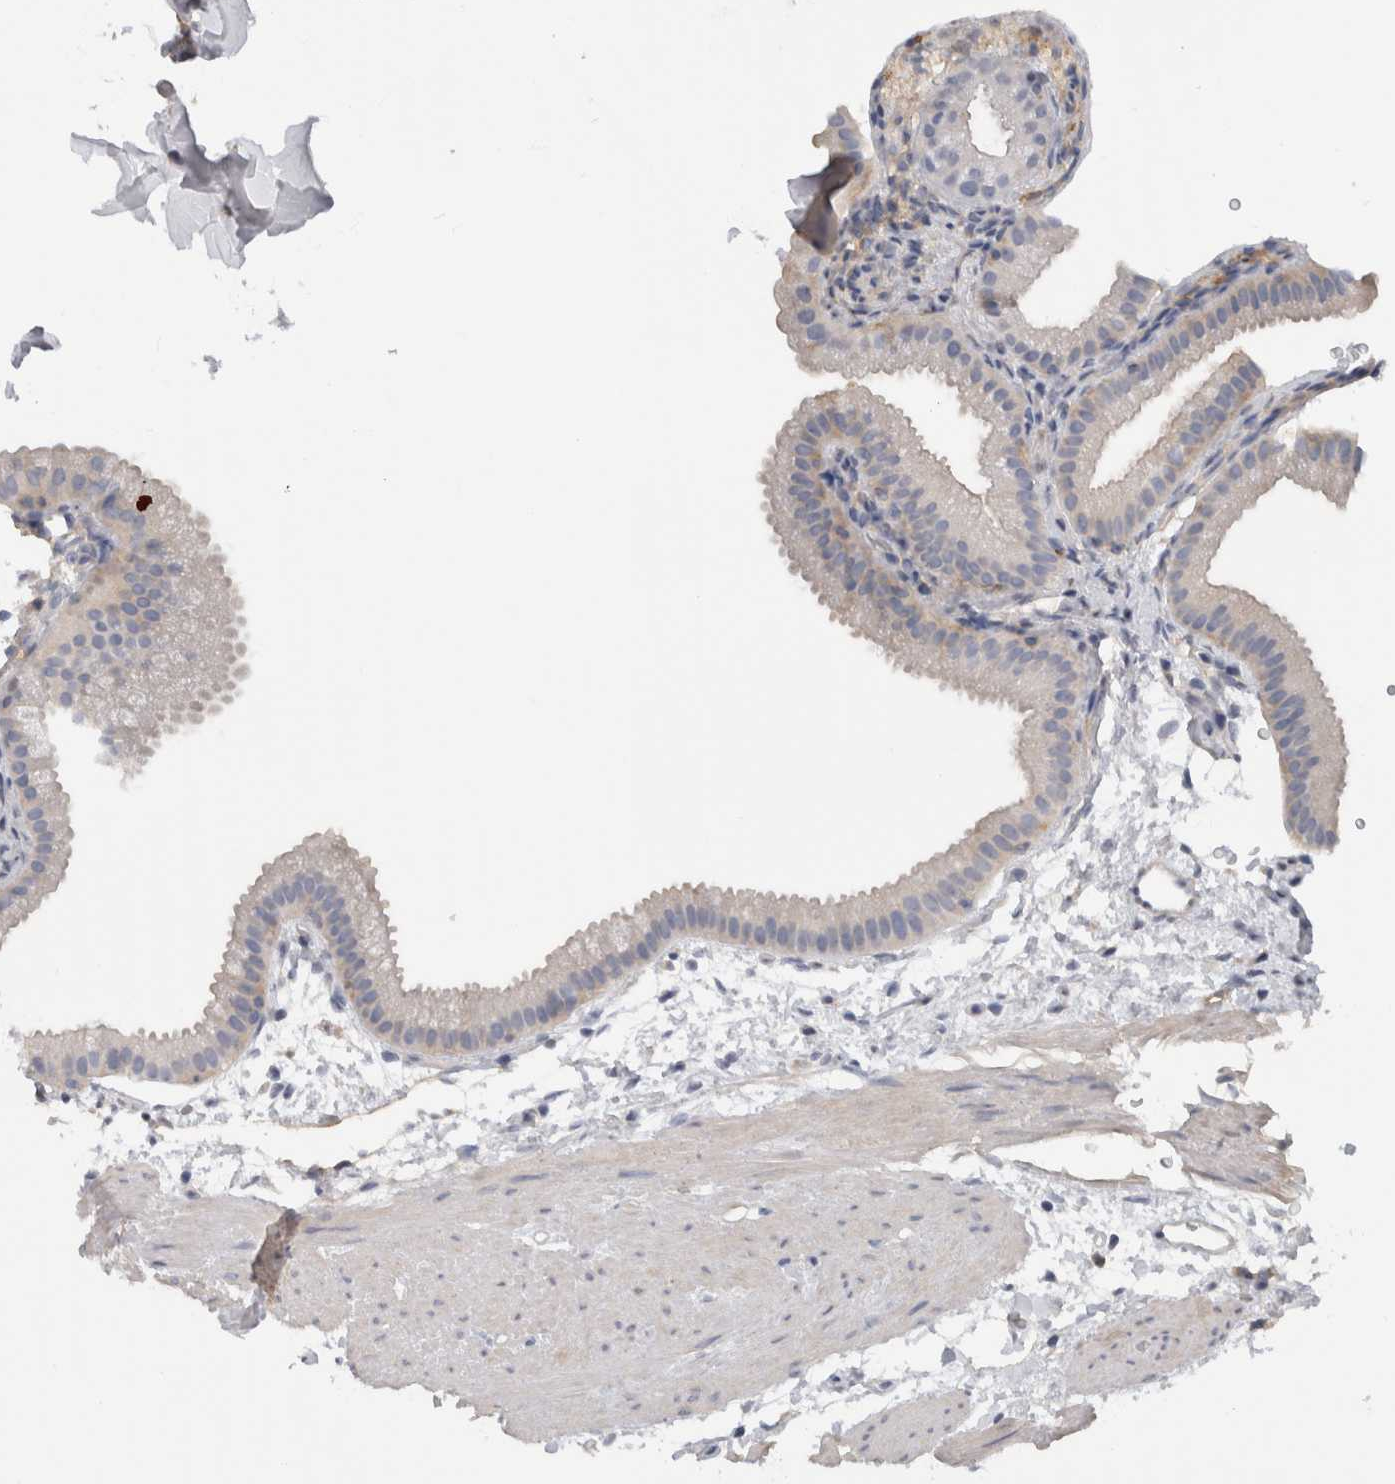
{"staining": {"intensity": "negative", "quantity": "none", "location": "none"}, "tissue": "gallbladder", "cell_type": "Glandular cells", "image_type": "normal", "snomed": [{"axis": "morphology", "description": "Normal tissue, NOS"}, {"axis": "topography", "description": "Gallbladder"}], "caption": "There is no significant expression in glandular cells of gallbladder. The staining was performed using DAB (3,3'-diaminobenzidine) to visualize the protein expression in brown, while the nuclei were stained in blue with hematoxylin (Magnification: 20x).", "gene": "SCRN1", "patient": {"sex": "female", "age": 64}}